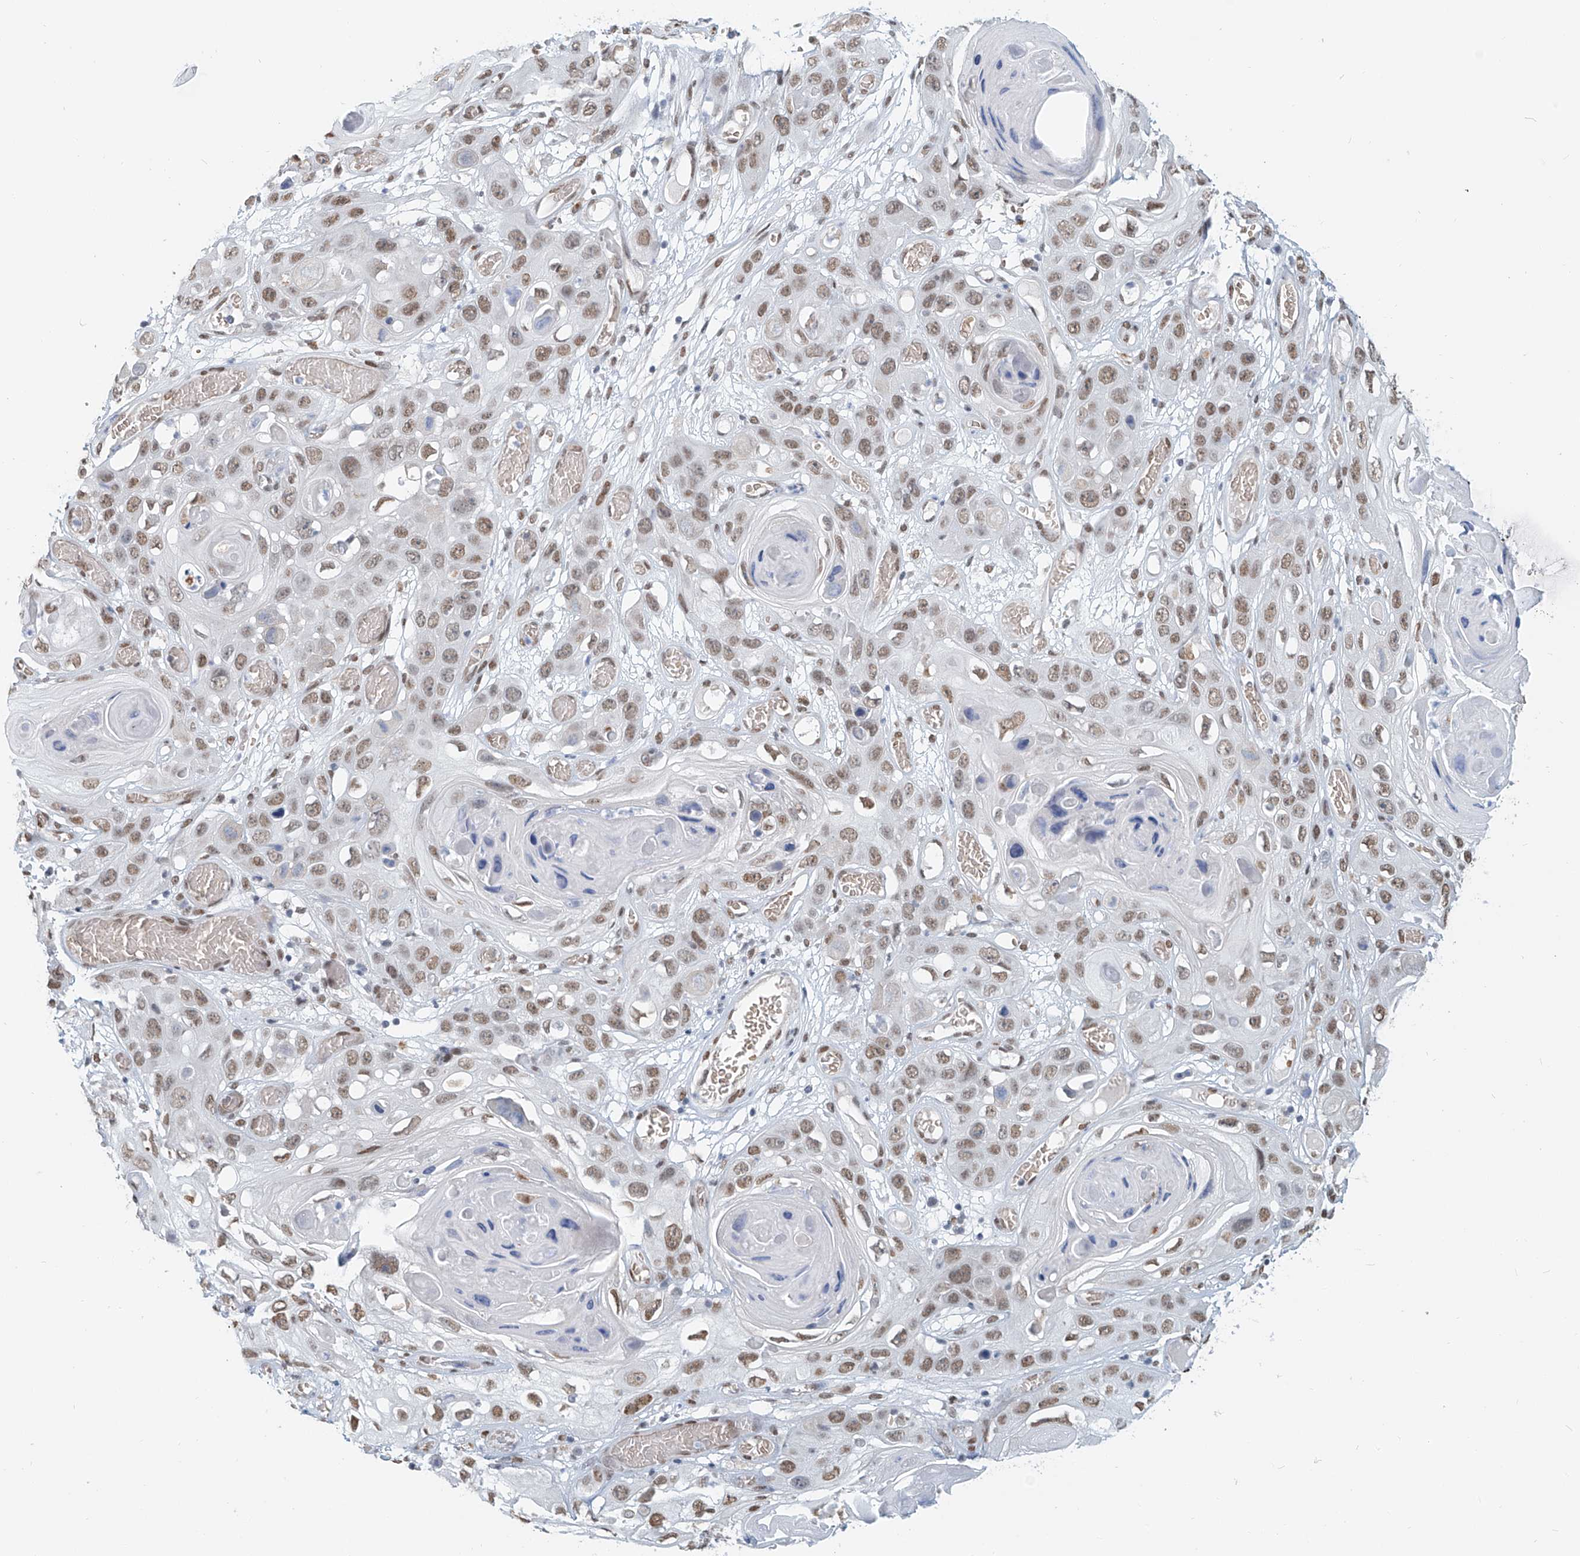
{"staining": {"intensity": "moderate", "quantity": ">75%", "location": "nuclear"}, "tissue": "skin cancer", "cell_type": "Tumor cells", "image_type": "cancer", "snomed": [{"axis": "morphology", "description": "Squamous cell carcinoma, NOS"}, {"axis": "topography", "description": "Skin"}], "caption": "About >75% of tumor cells in human skin cancer display moderate nuclear protein expression as visualized by brown immunohistochemical staining.", "gene": "SASH1", "patient": {"sex": "male", "age": 55}}